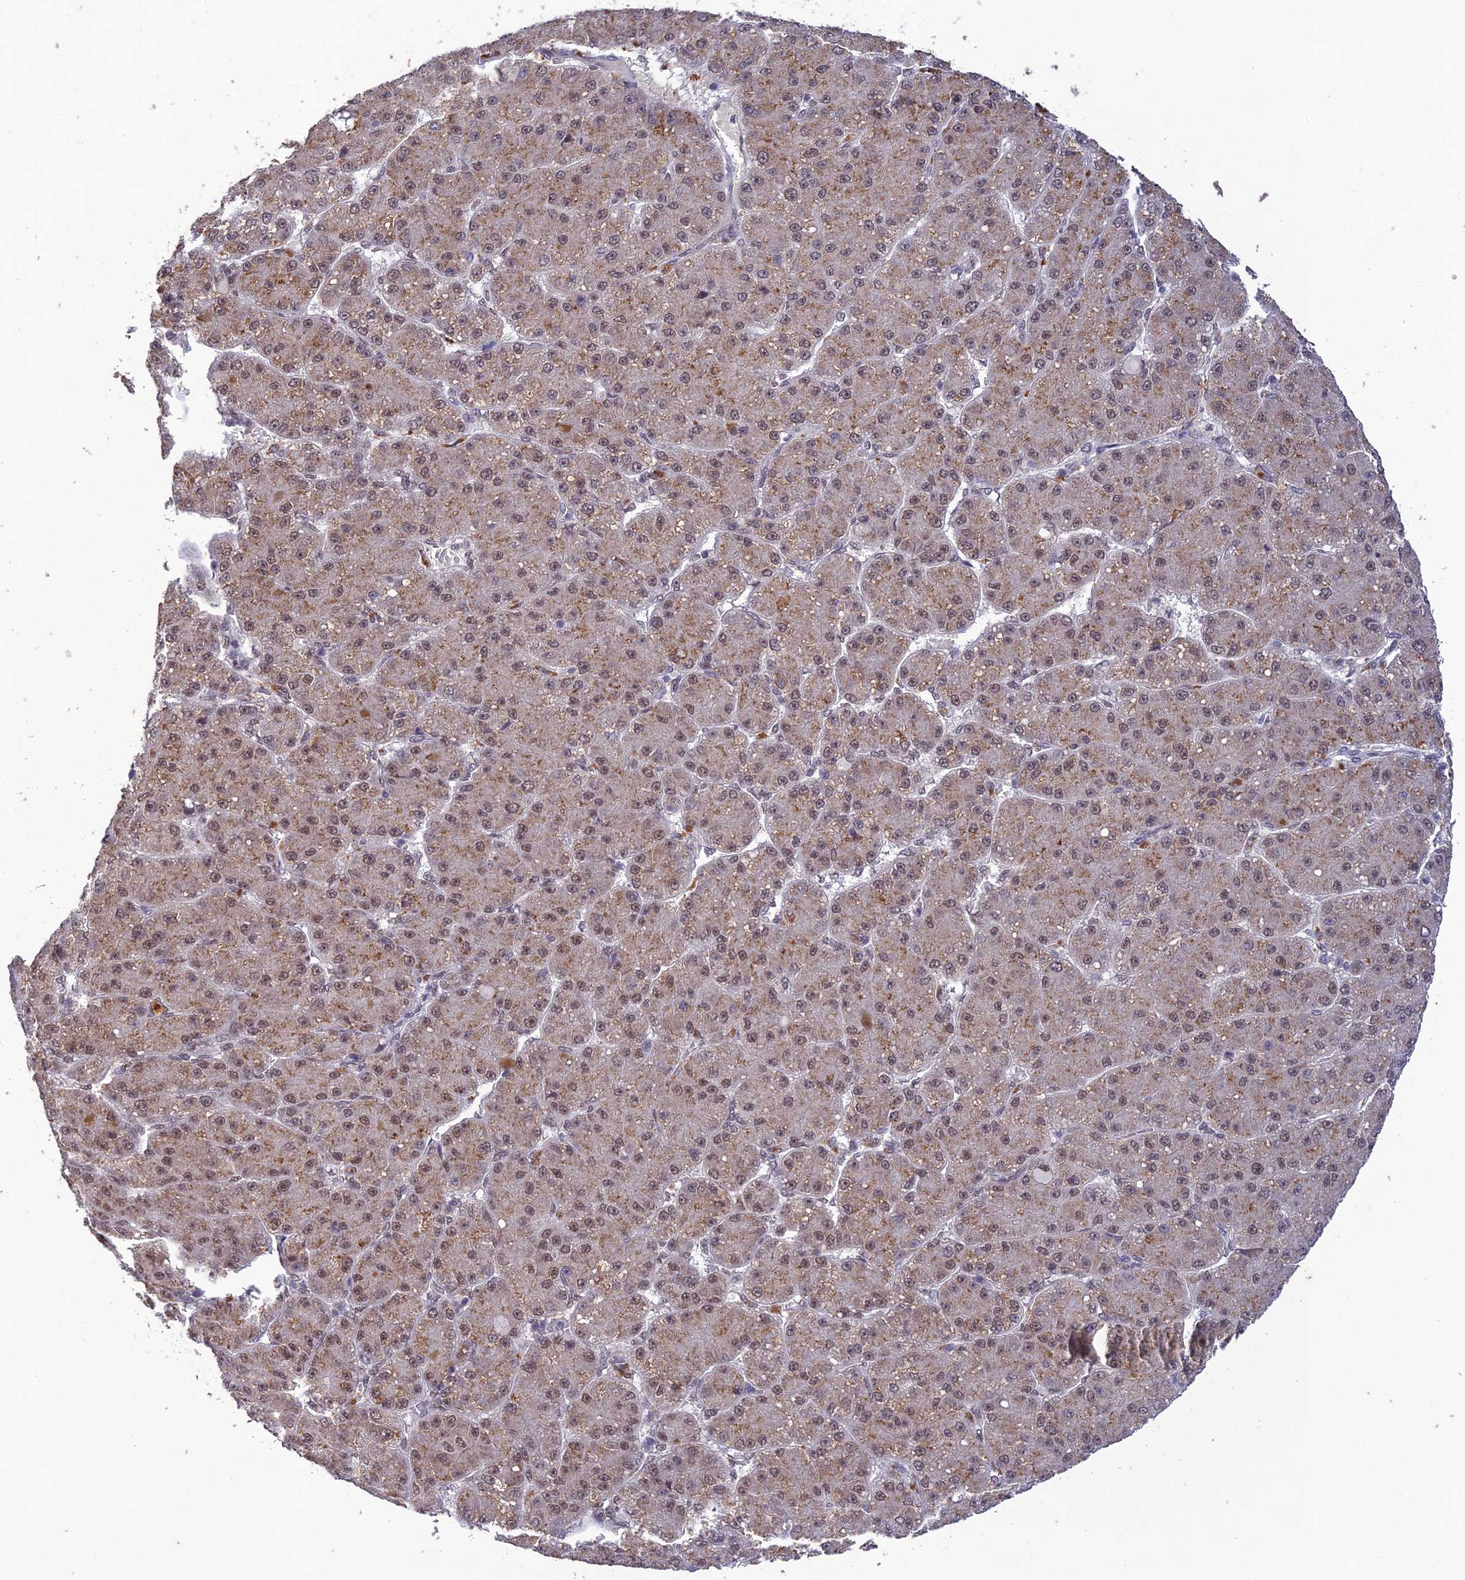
{"staining": {"intensity": "weak", "quantity": ">75%", "location": "cytoplasmic/membranous,nuclear"}, "tissue": "liver cancer", "cell_type": "Tumor cells", "image_type": "cancer", "snomed": [{"axis": "morphology", "description": "Carcinoma, Hepatocellular, NOS"}, {"axis": "topography", "description": "Liver"}], "caption": "Liver cancer (hepatocellular carcinoma) stained with a brown dye reveals weak cytoplasmic/membranous and nuclear positive staining in approximately >75% of tumor cells.", "gene": "POP4", "patient": {"sex": "male", "age": 67}}